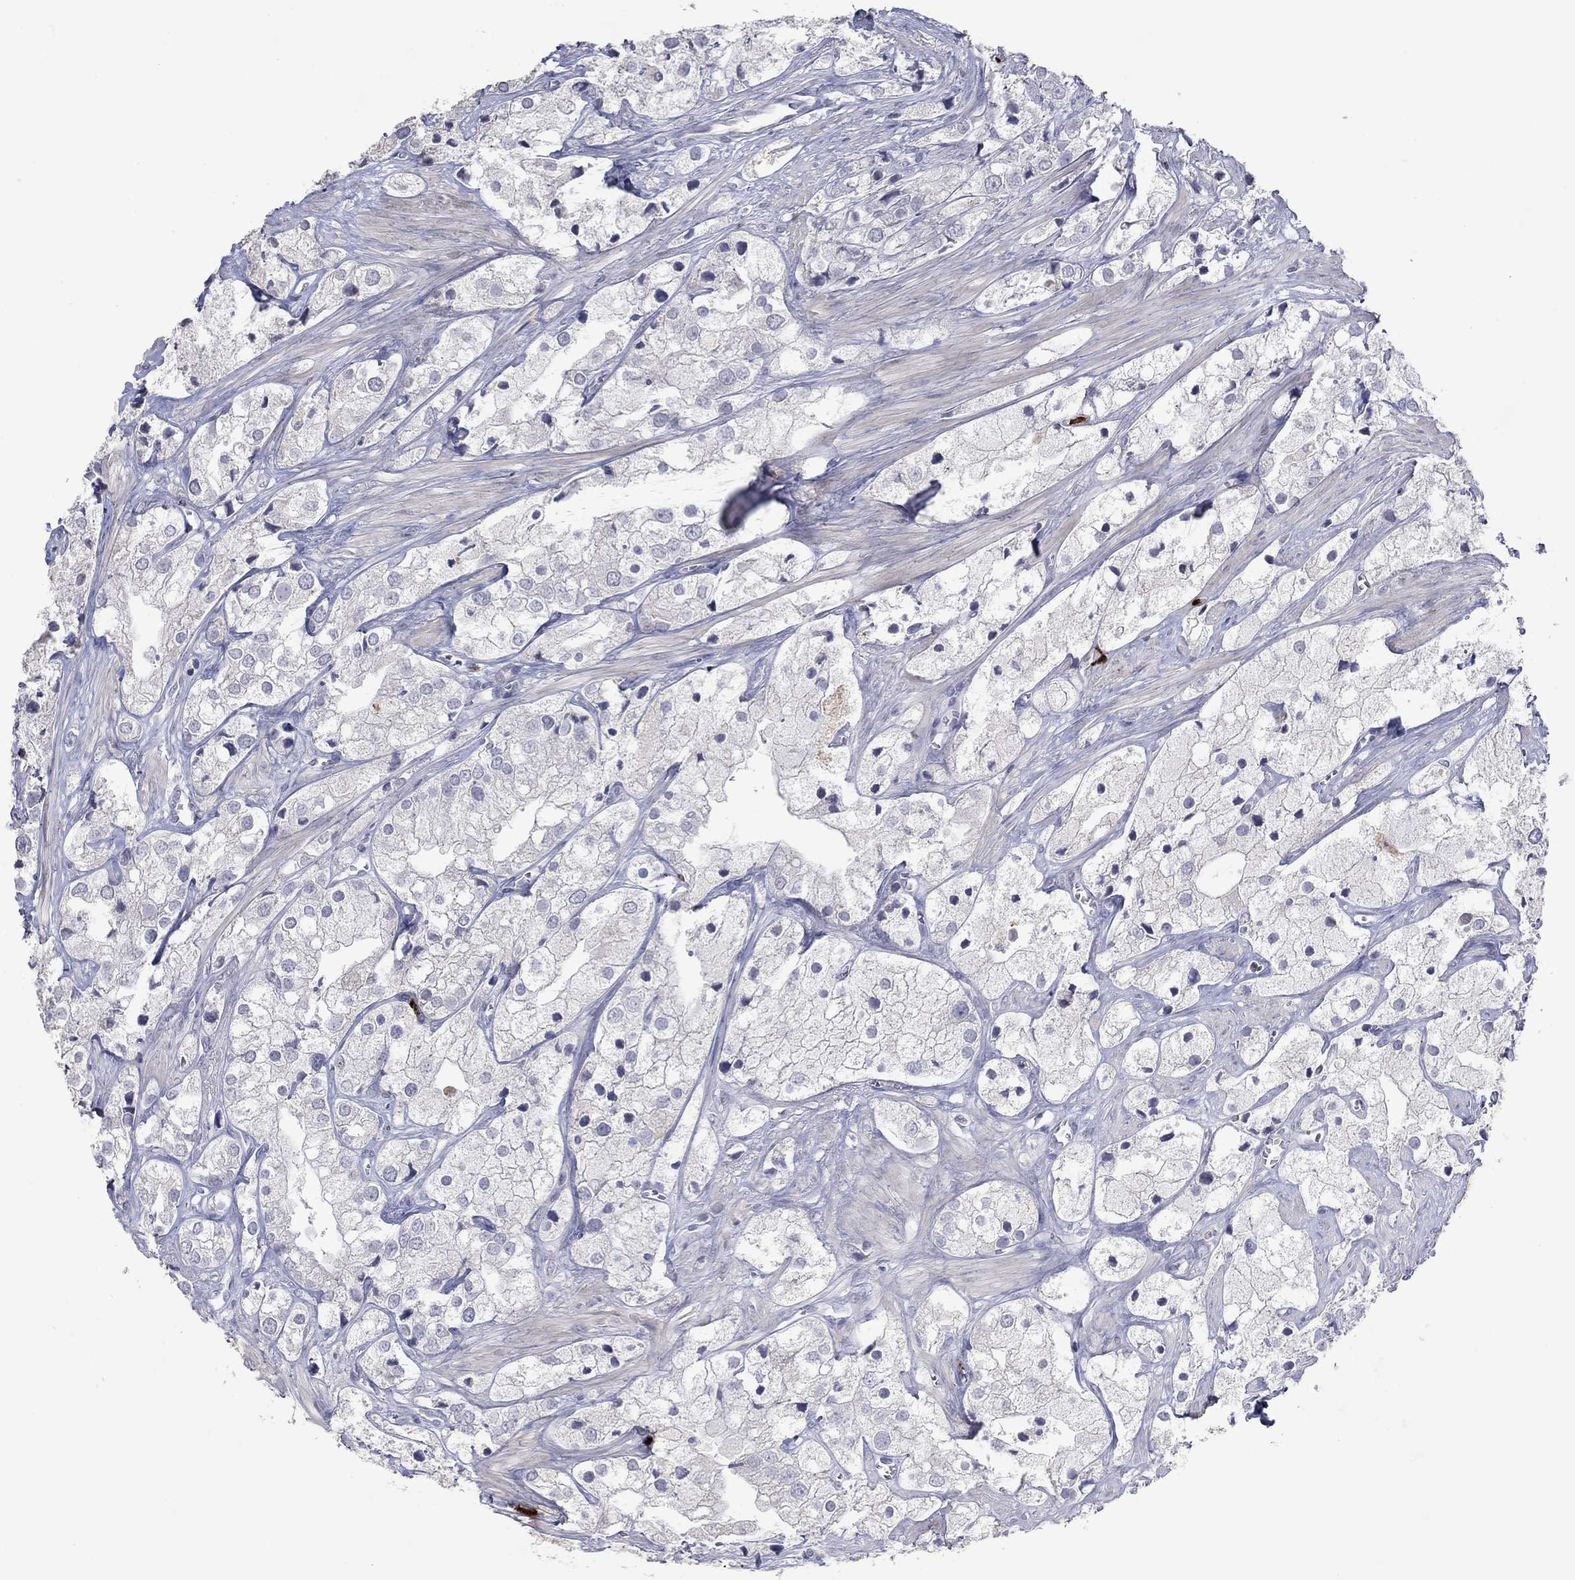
{"staining": {"intensity": "negative", "quantity": "none", "location": "none"}, "tissue": "prostate cancer", "cell_type": "Tumor cells", "image_type": "cancer", "snomed": [{"axis": "morphology", "description": "Adenocarcinoma, NOS"}, {"axis": "topography", "description": "Prostate and seminal vesicle, NOS"}, {"axis": "topography", "description": "Prostate"}], "caption": "Tumor cells are negative for brown protein staining in prostate cancer (adenocarcinoma).", "gene": "CCL5", "patient": {"sex": "male", "age": 79}}